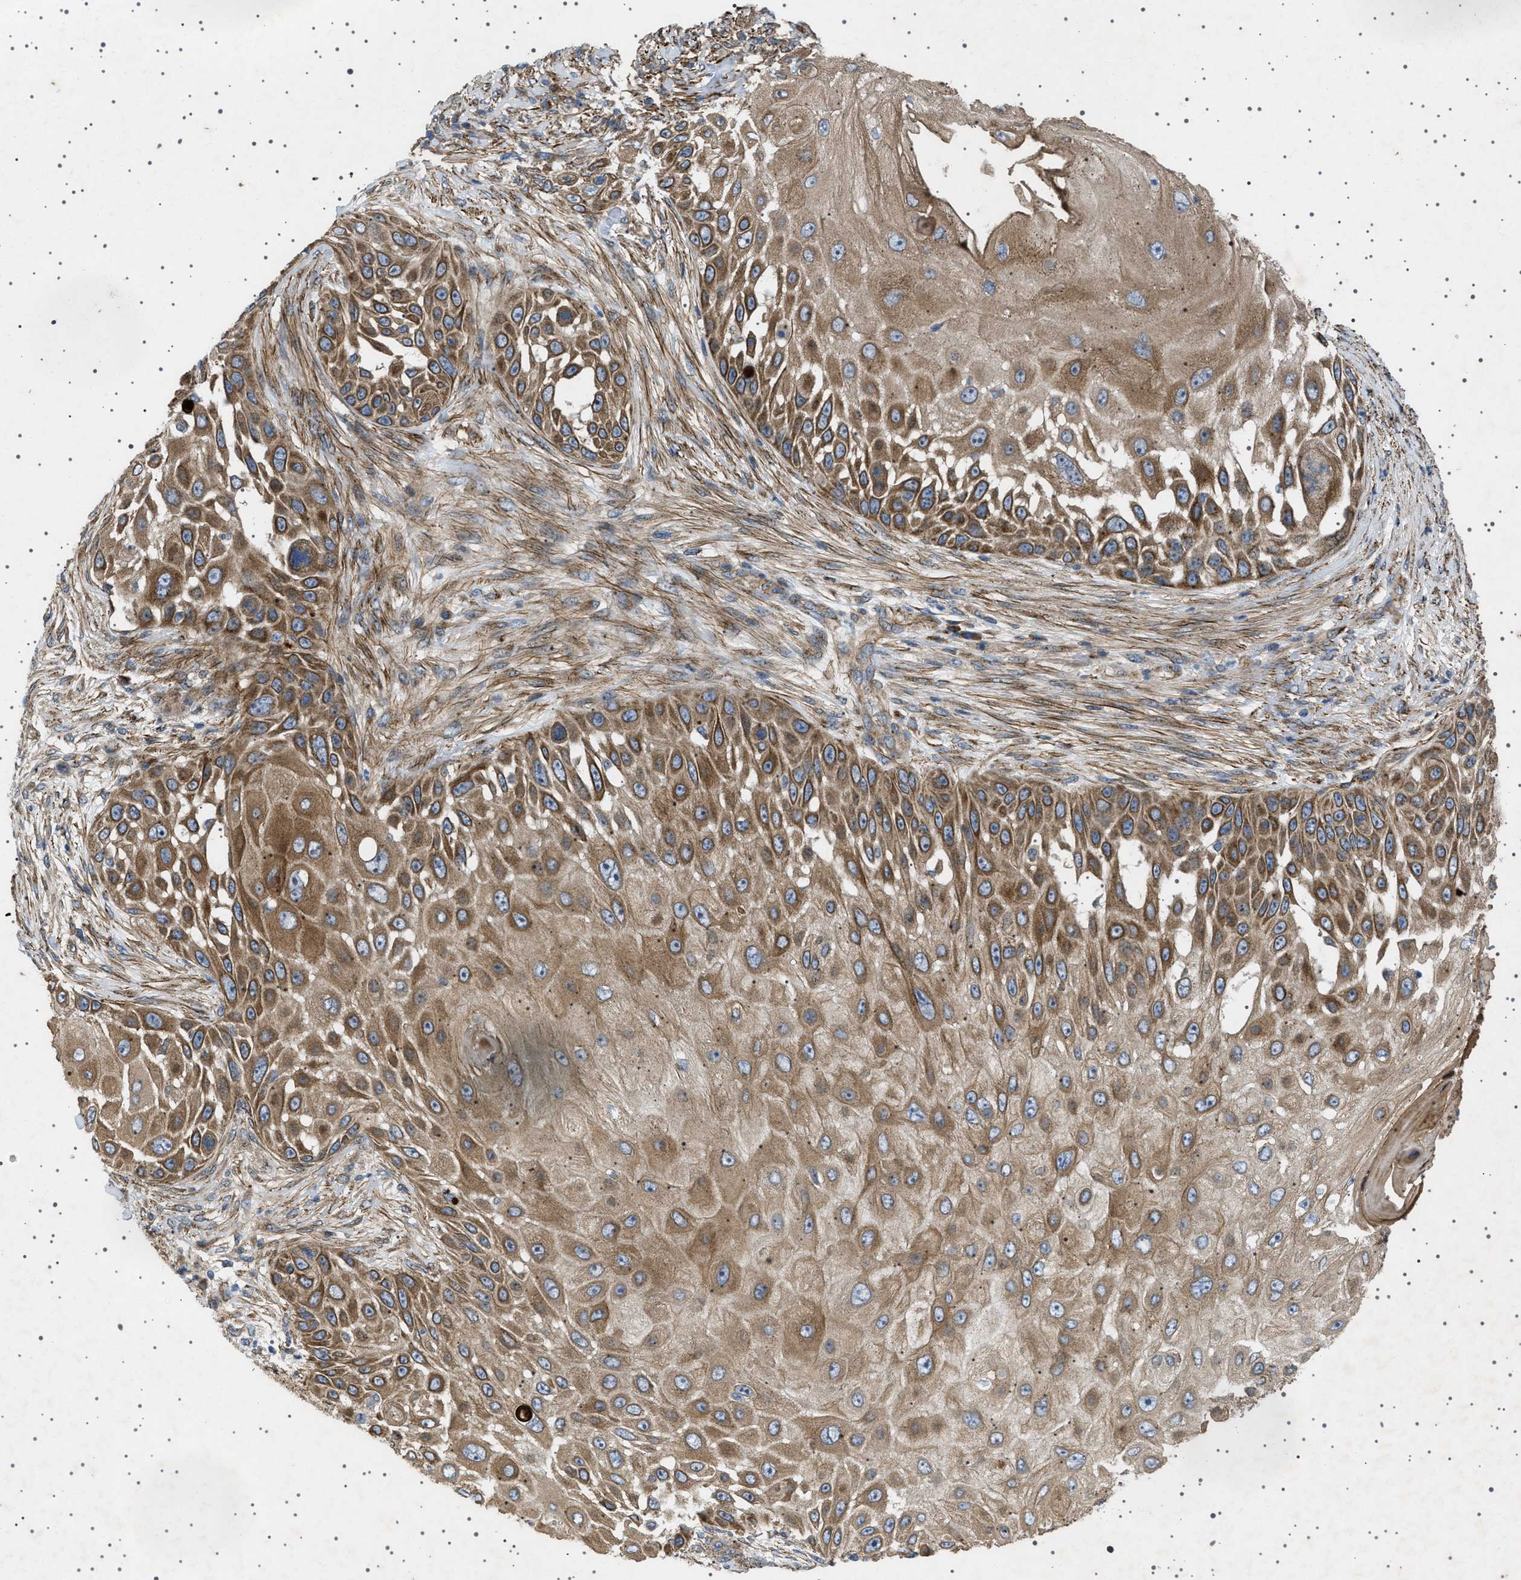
{"staining": {"intensity": "strong", "quantity": ">75%", "location": "cytoplasmic/membranous"}, "tissue": "skin cancer", "cell_type": "Tumor cells", "image_type": "cancer", "snomed": [{"axis": "morphology", "description": "Squamous cell carcinoma, NOS"}, {"axis": "topography", "description": "Skin"}], "caption": "Skin squamous cell carcinoma stained with IHC reveals strong cytoplasmic/membranous expression in about >75% of tumor cells.", "gene": "CCDC186", "patient": {"sex": "female", "age": 44}}